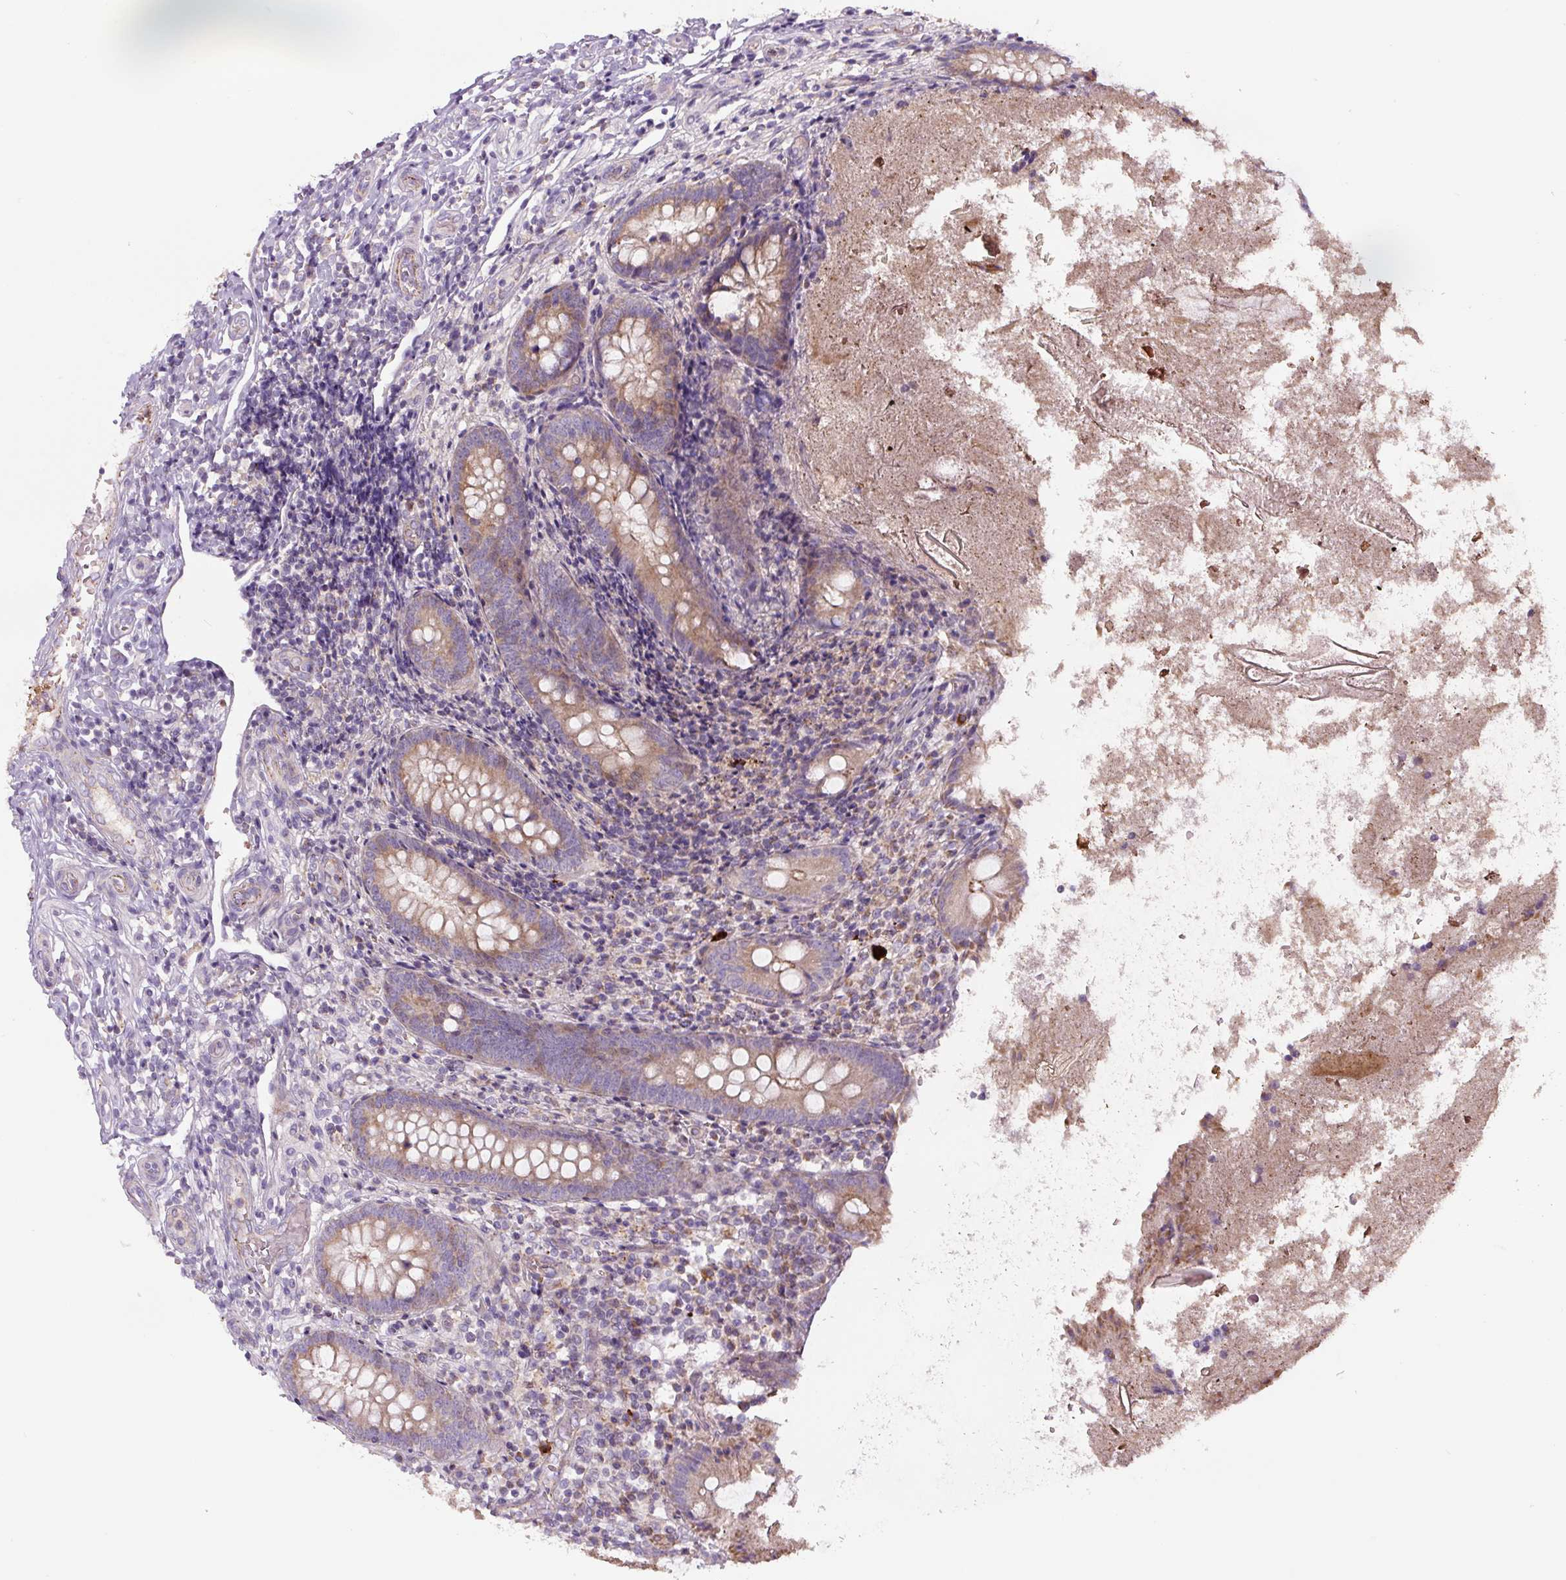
{"staining": {"intensity": "moderate", "quantity": "25%-75%", "location": "cytoplasmic/membranous"}, "tissue": "appendix", "cell_type": "Glandular cells", "image_type": "normal", "snomed": [{"axis": "morphology", "description": "Normal tissue, NOS"}, {"axis": "topography", "description": "Appendix"}], "caption": "This photomicrograph exhibits normal appendix stained with immunohistochemistry to label a protein in brown. The cytoplasmic/membranous of glandular cells show moderate positivity for the protein. Nuclei are counter-stained blue.", "gene": "CCNI2", "patient": {"sex": "female", "age": 17}}